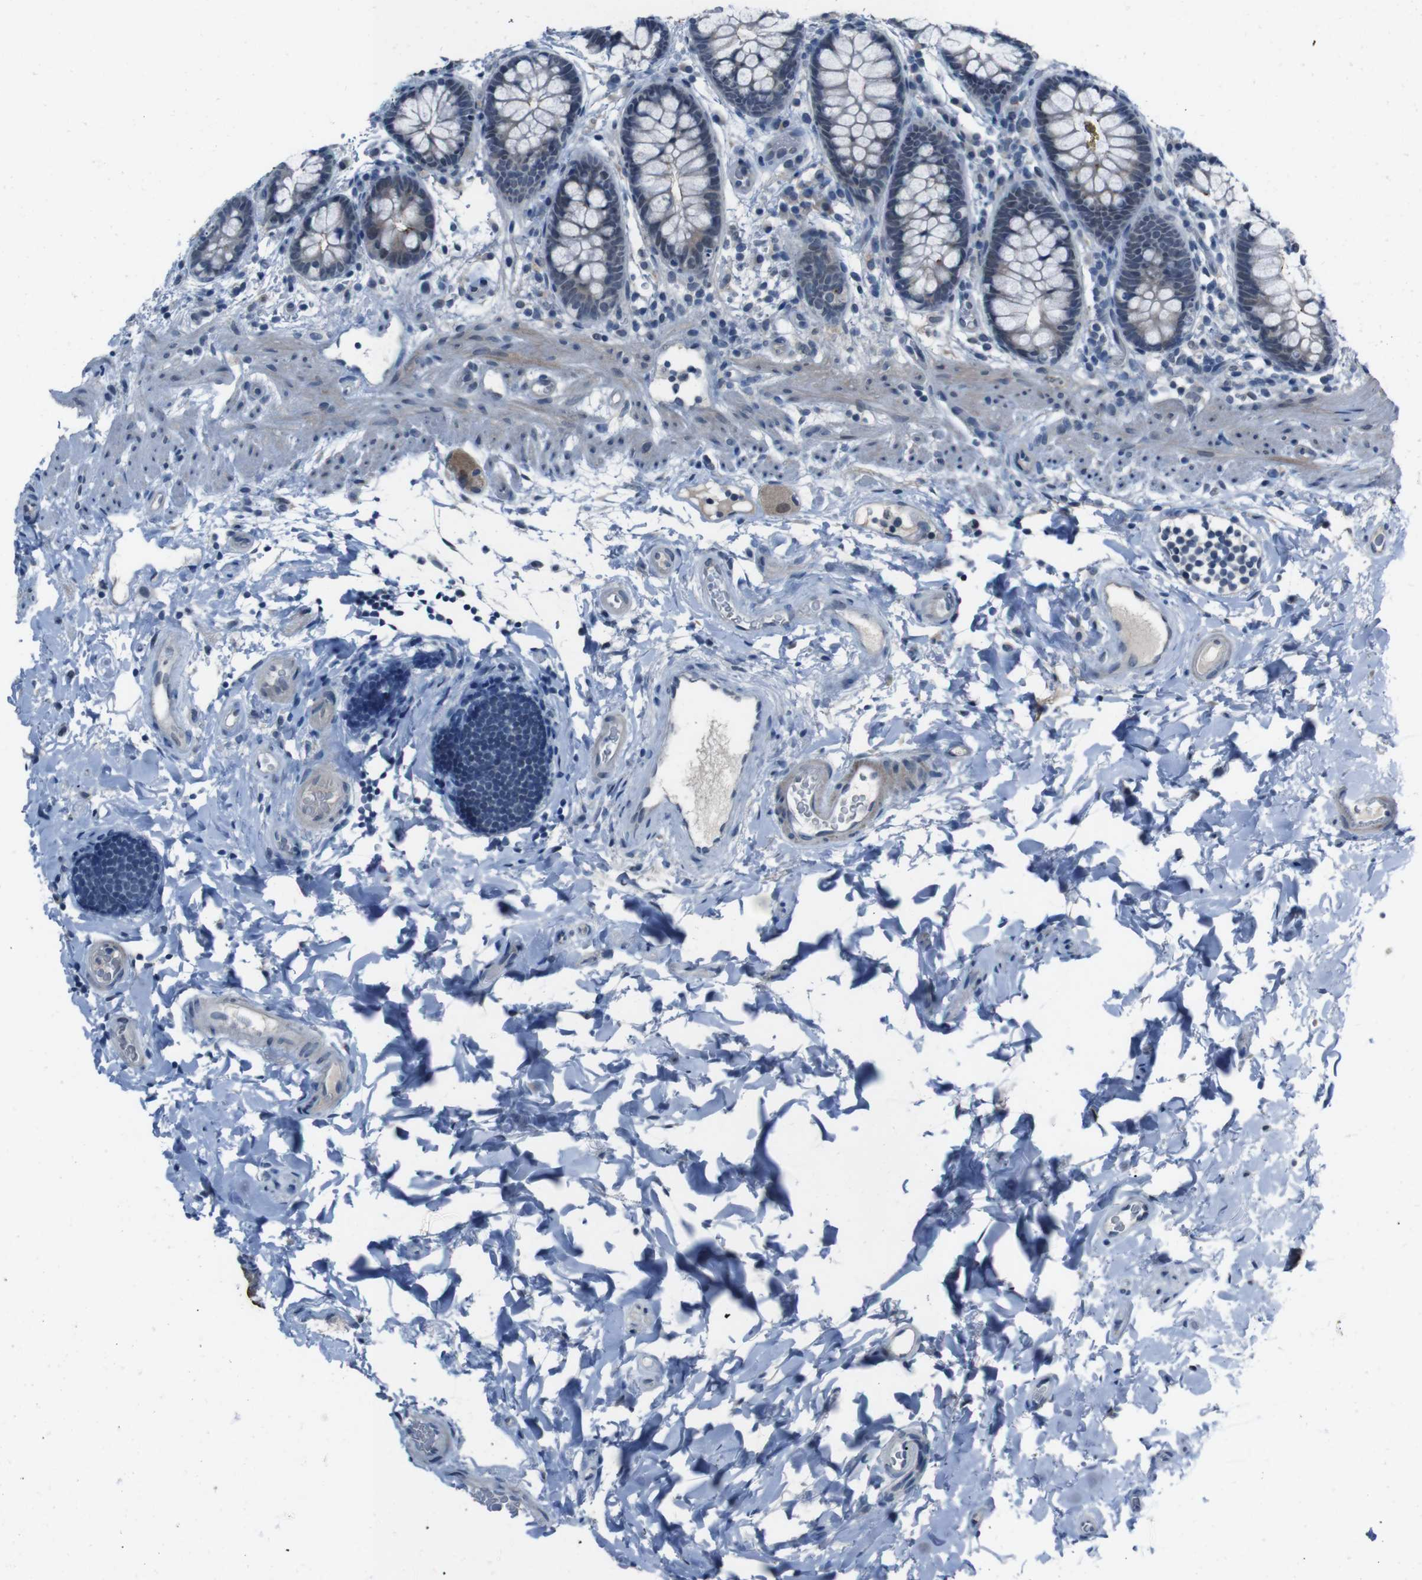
{"staining": {"intensity": "weak", "quantity": "25%-75%", "location": "cytoplasmic/membranous"}, "tissue": "colon", "cell_type": "Endothelial cells", "image_type": "normal", "snomed": [{"axis": "morphology", "description": "Normal tissue, NOS"}, {"axis": "topography", "description": "Colon"}], "caption": "High-power microscopy captured an immunohistochemistry (IHC) micrograph of unremarkable colon, revealing weak cytoplasmic/membranous staining in approximately 25%-75% of endothelial cells. (brown staining indicates protein expression, while blue staining denotes nuclei).", "gene": "CDHR2", "patient": {"sex": "female", "age": 80}}